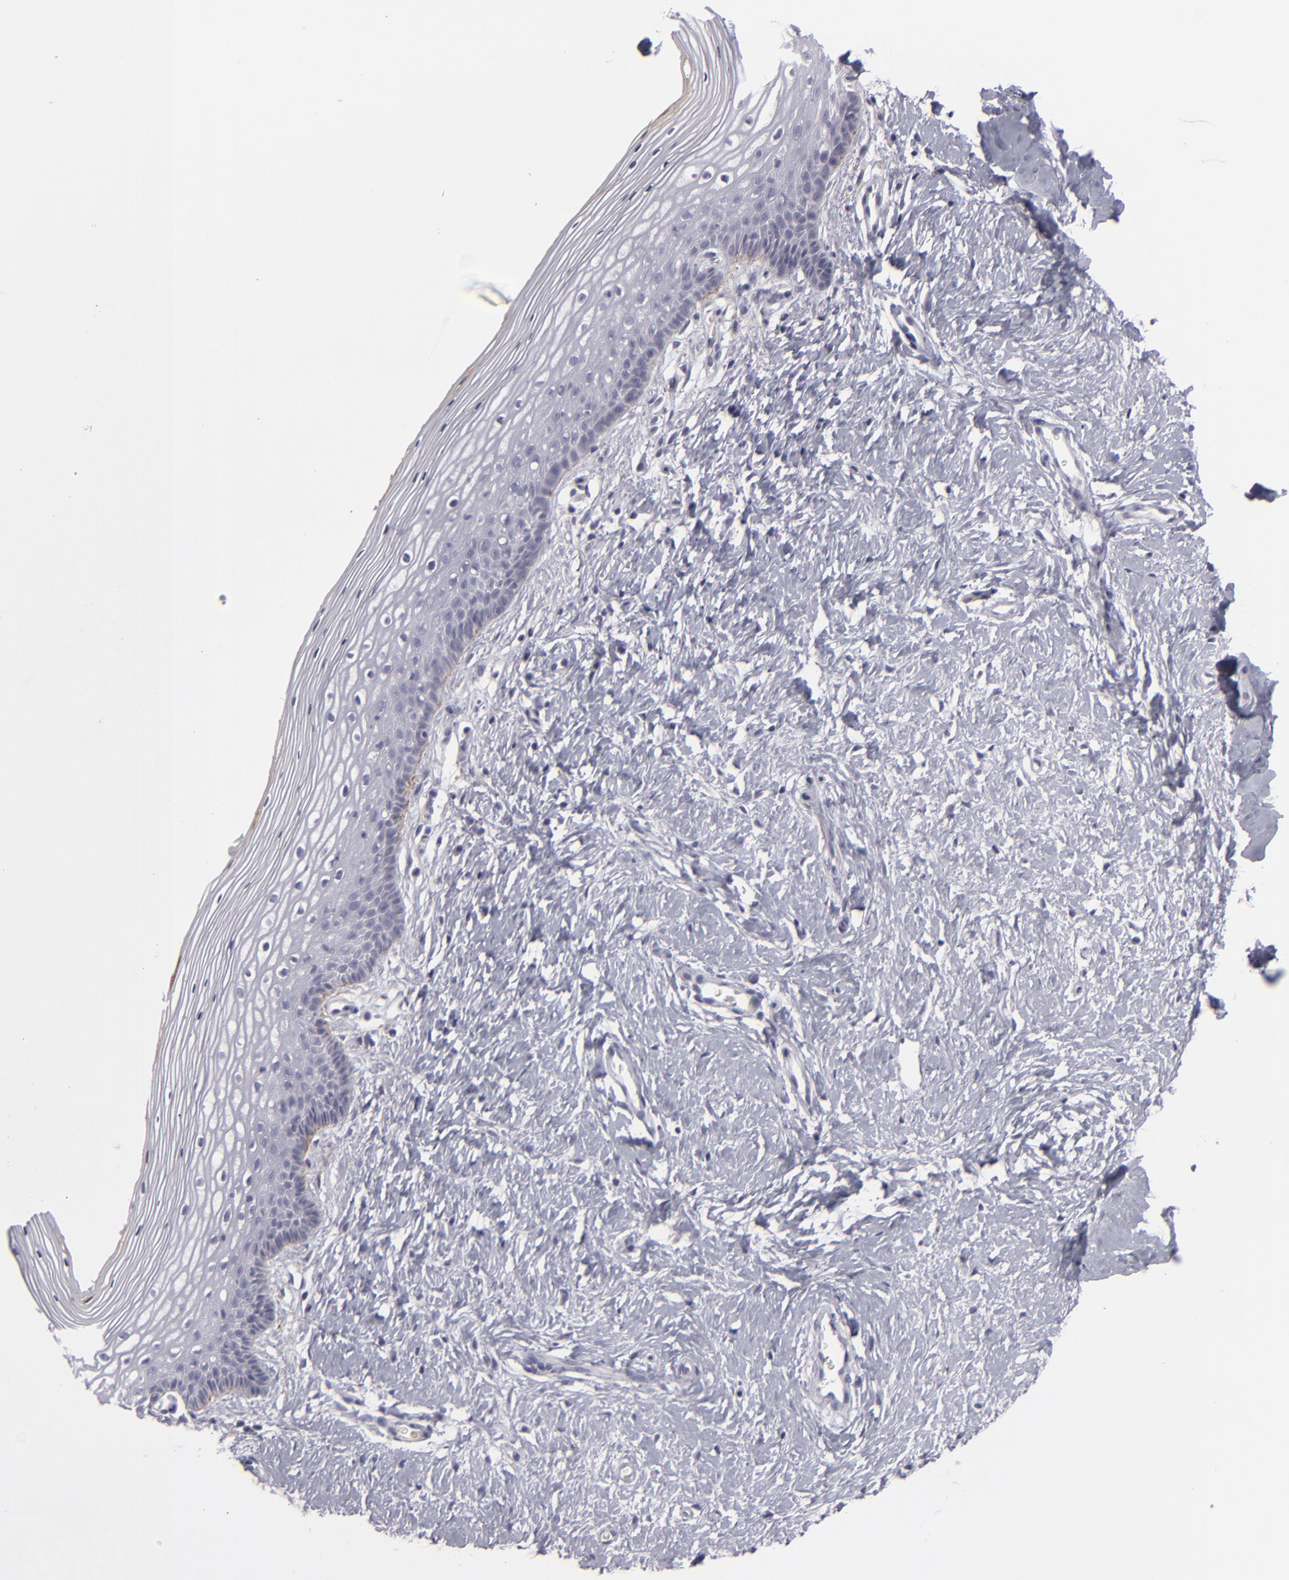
{"staining": {"intensity": "negative", "quantity": "none", "location": "none"}, "tissue": "vagina", "cell_type": "Squamous epithelial cells", "image_type": "normal", "snomed": [{"axis": "morphology", "description": "Normal tissue, NOS"}, {"axis": "topography", "description": "Vagina"}], "caption": "High magnification brightfield microscopy of normal vagina stained with DAB (brown) and counterstained with hematoxylin (blue): squamous epithelial cells show no significant expression. (DAB (3,3'-diaminobenzidine) immunohistochemistry (IHC), high magnification).", "gene": "C9", "patient": {"sex": "female", "age": 46}}